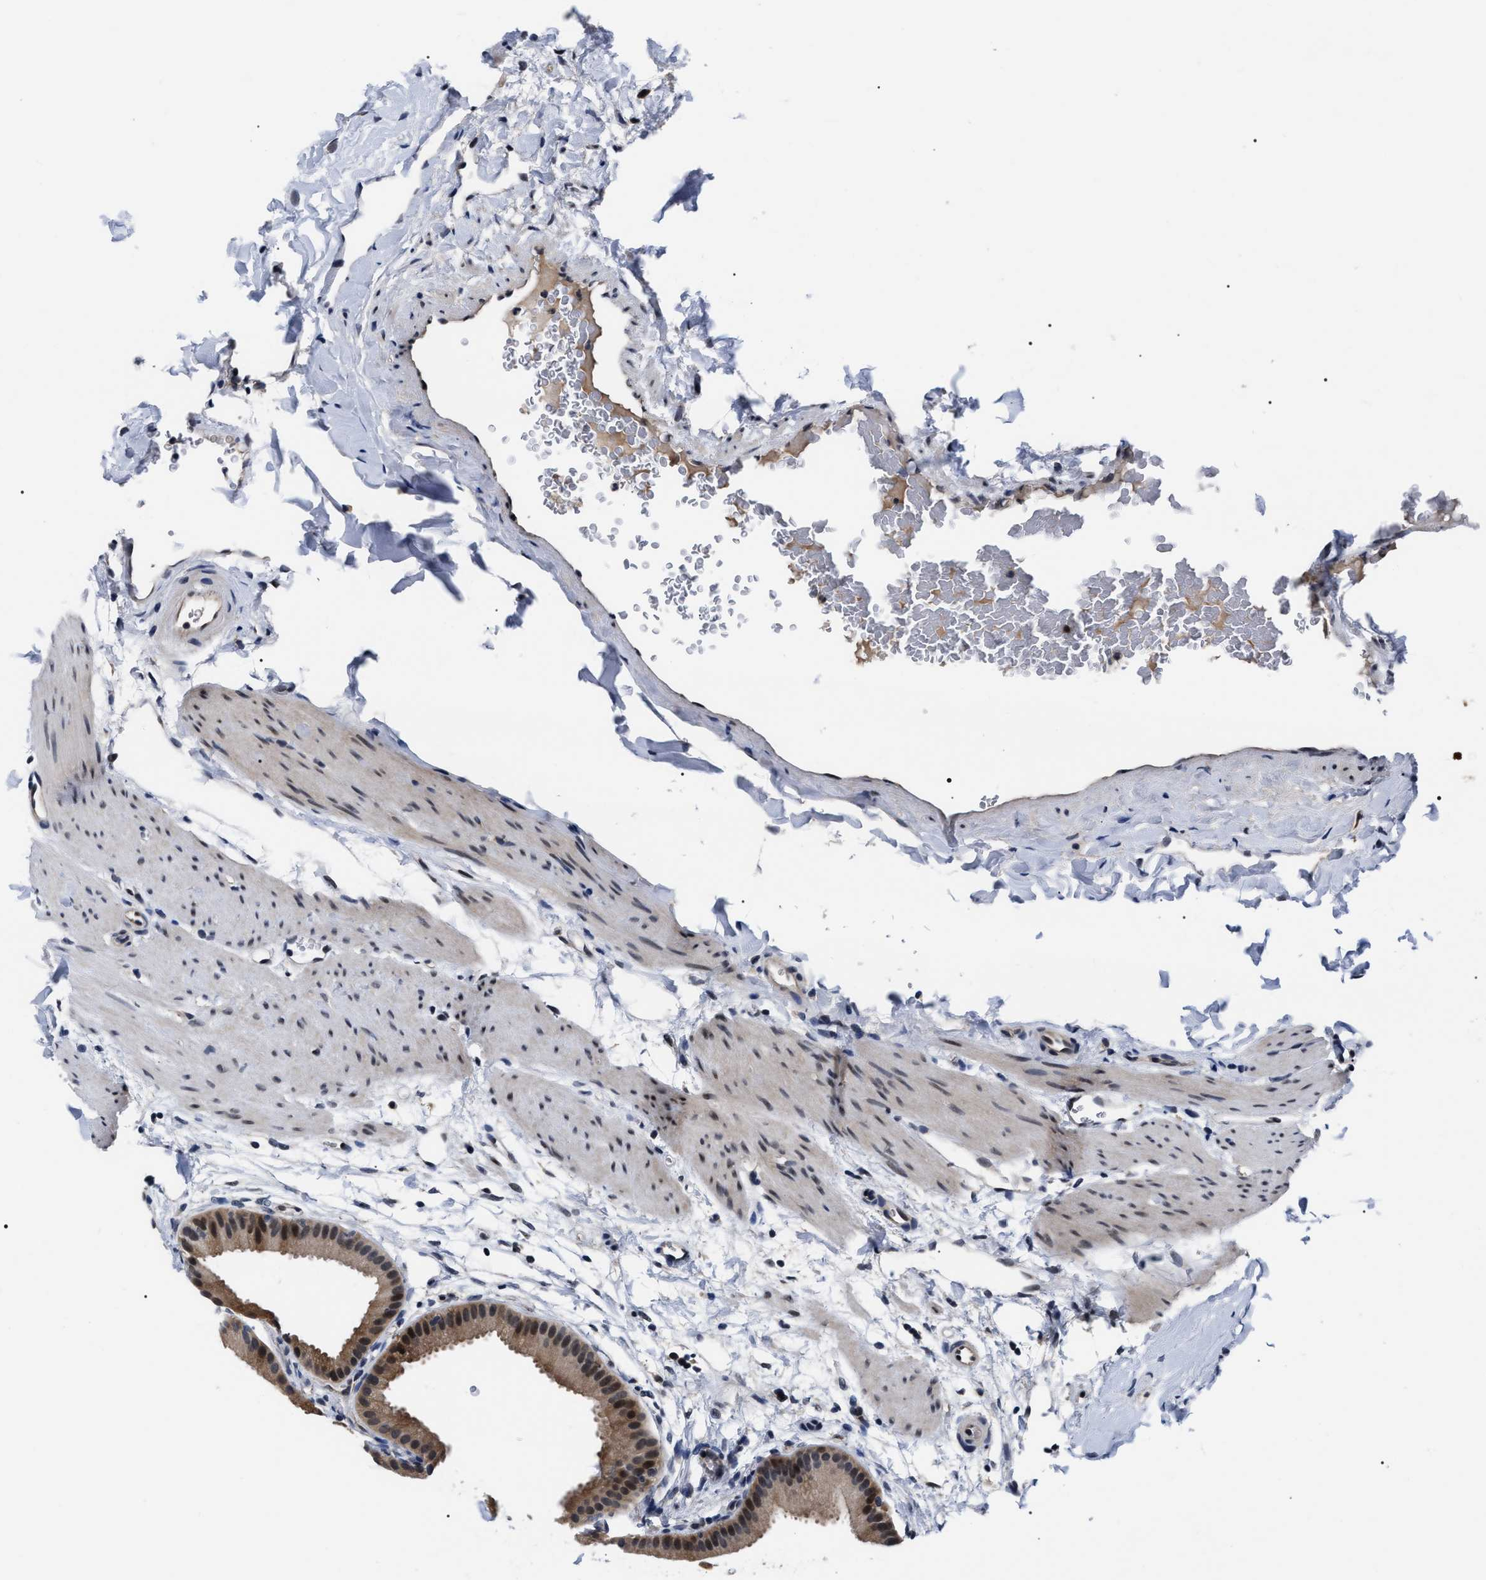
{"staining": {"intensity": "moderate", "quantity": ">75%", "location": "cytoplasmic/membranous,nuclear"}, "tissue": "gallbladder", "cell_type": "Glandular cells", "image_type": "normal", "snomed": [{"axis": "morphology", "description": "Normal tissue, NOS"}, {"axis": "topography", "description": "Gallbladder"}], "caption": "Immunohistochemistry (IHC) (DAB) staining of normal human gallbladder displays moderate cytoplasmic/membranous,nuclear protein staining in approximately >75% of glandular cells.", "gene": "CSNK2A1", "patient": {"sex": "female", "age": 64}}